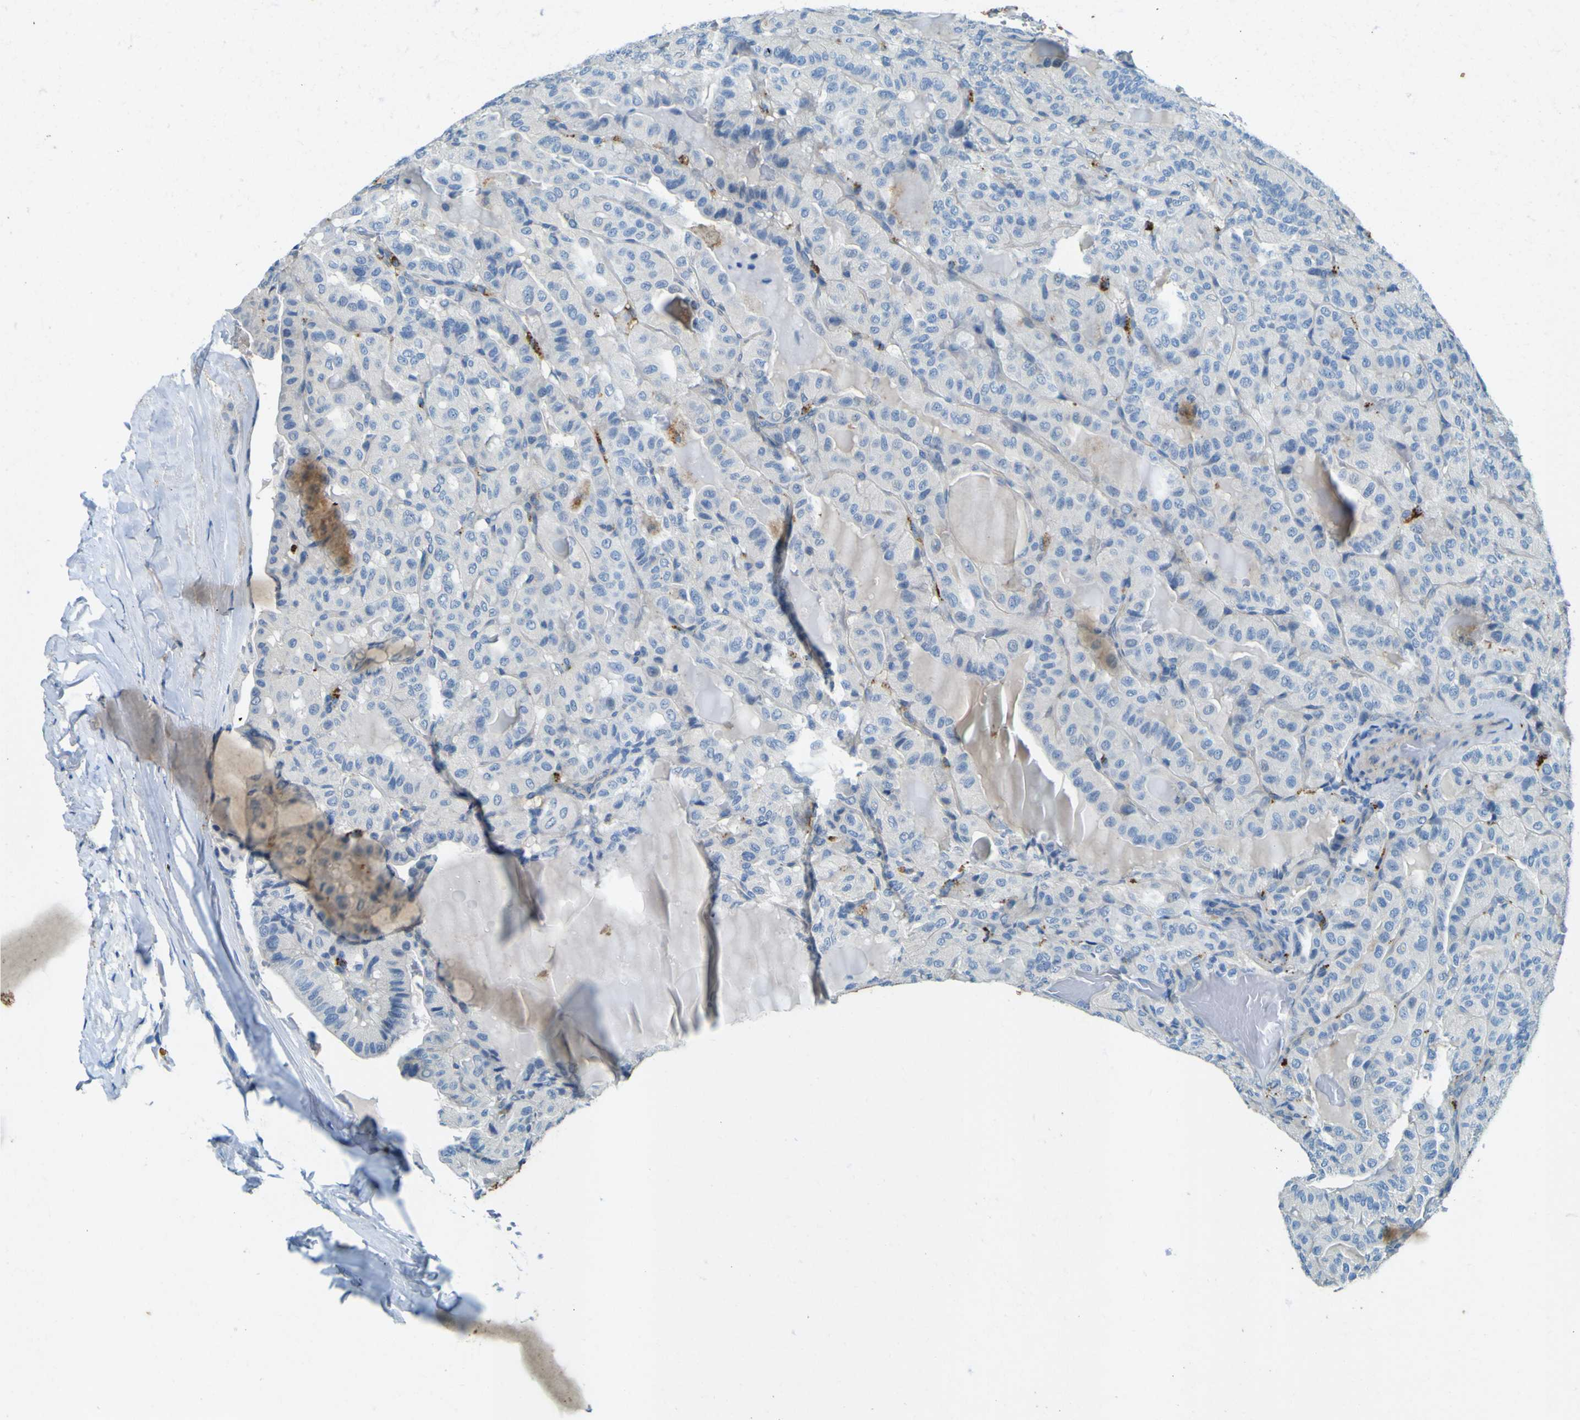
{"staining": {"intensity": "negative", "quantity": "none", "location": "none"}, "tissue": "thyroid cancer", "cell_type": "Tumor cells", "image_type": "cancer", "snomed": [{"axis": "morphology", "description": "Papillary adenocarcinoma, NOS"}, {"axis": "topography", "description": "Thyroid gland"}], "caption": "A histopathology image of thyroid papillary adenocarcinoma stained for a protein exhibits no brown staining in tumor cells.", "gene": "PDE9A", "patient": {"sex": "male", "age": 77}}